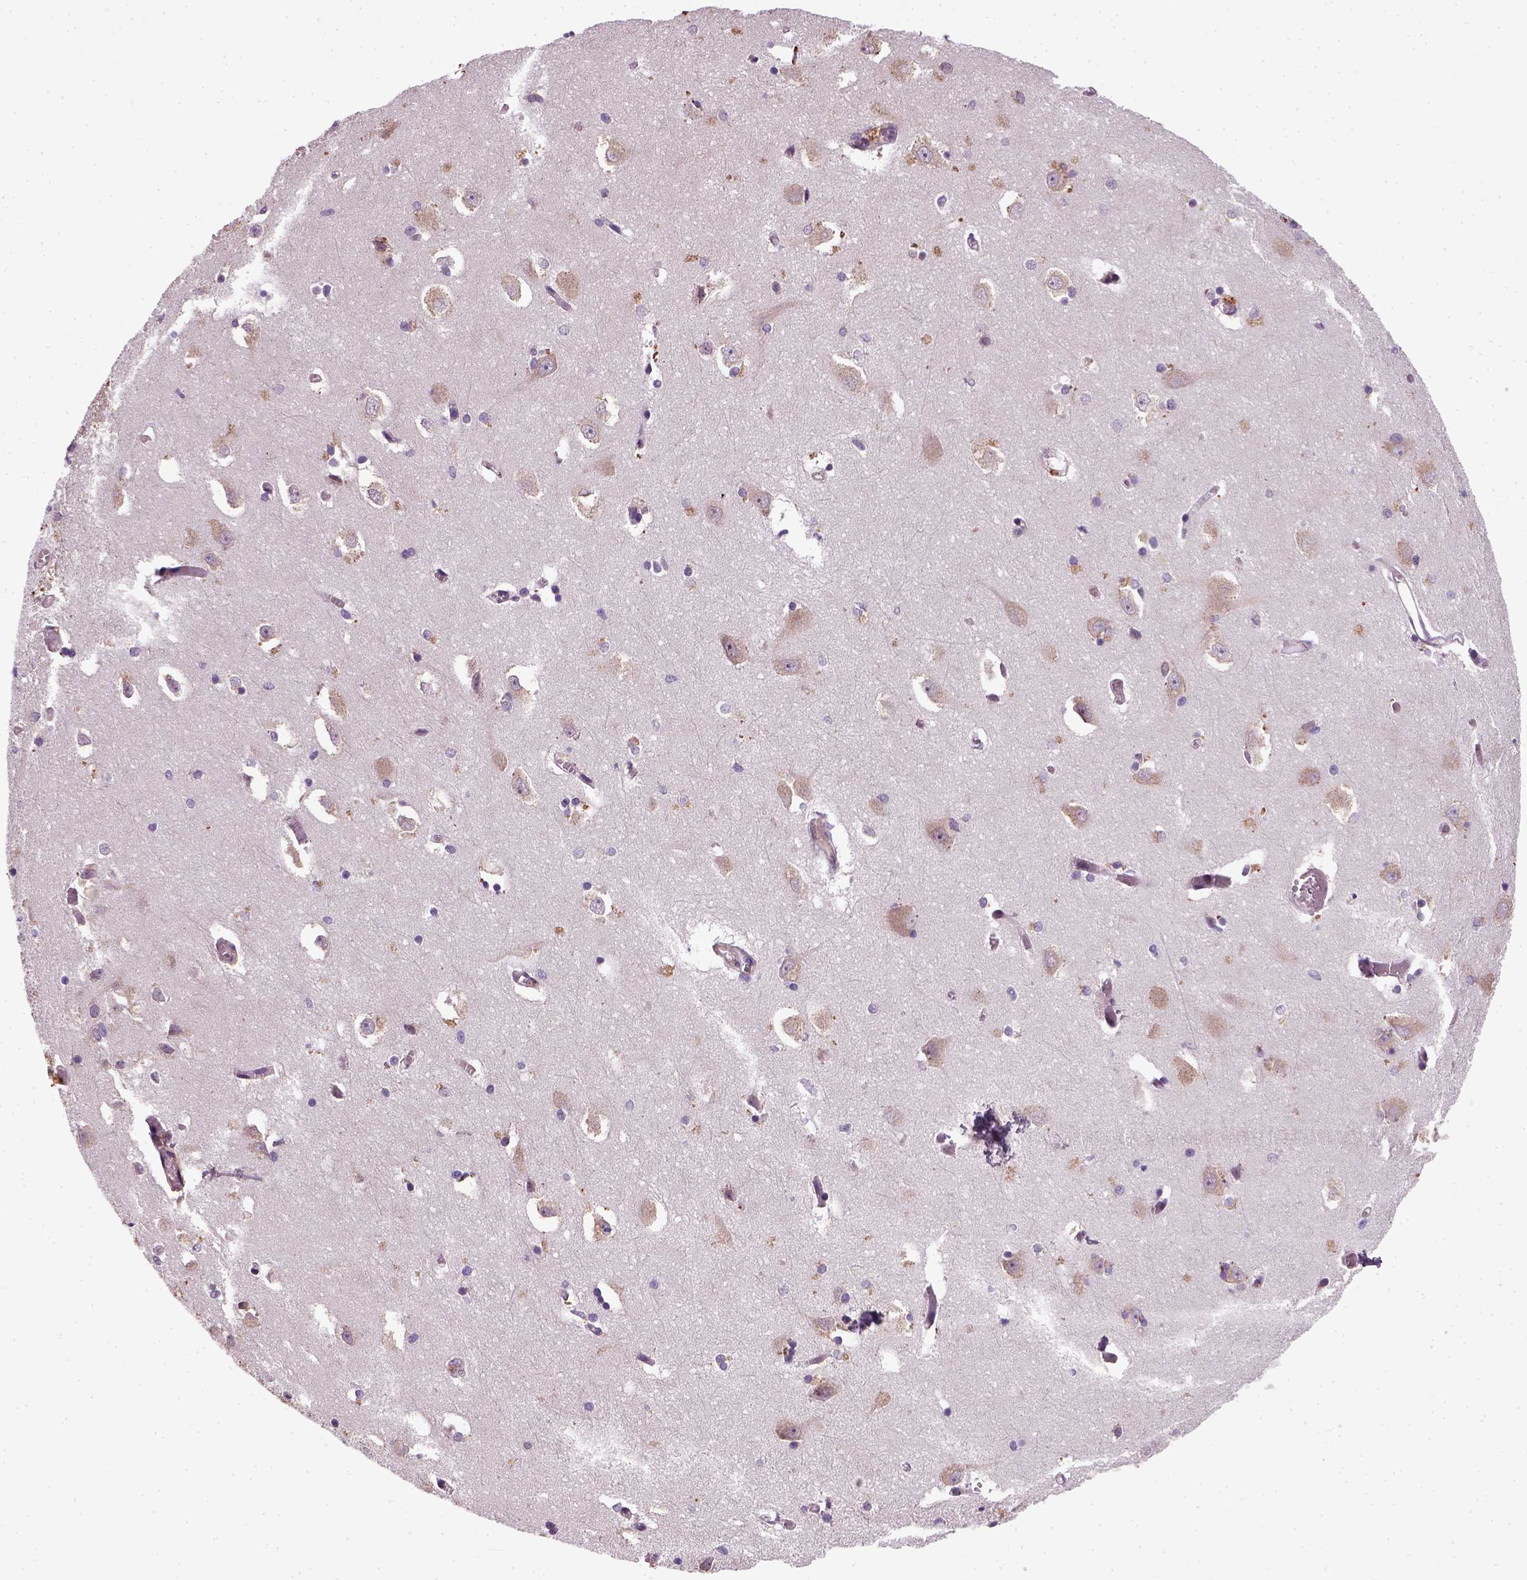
{"staining": {"intensity": "negative", "quantity": "none", "location": "none"}, "tissue": "caudate", "cell_type": "Glial cells", "image_type": "normal", "snomed": [{"axis": "morphology", "description": "Normal tissue, NOS"}, {"axis": "topography", "description": "Lateral ventricle wall"}, {"axis": "topography", "description": "Hippocampus"}], "caption": "The histopathology image exhibits no significant expression in glial cells of caudate. The staining is performed using DAB (3,3'-diaminobenzidine) brown chromogen with nuclei counter-stained in using hematoxylin.", "gene": "TPRG1", "patient": {"sex": "female", "age": 63}}